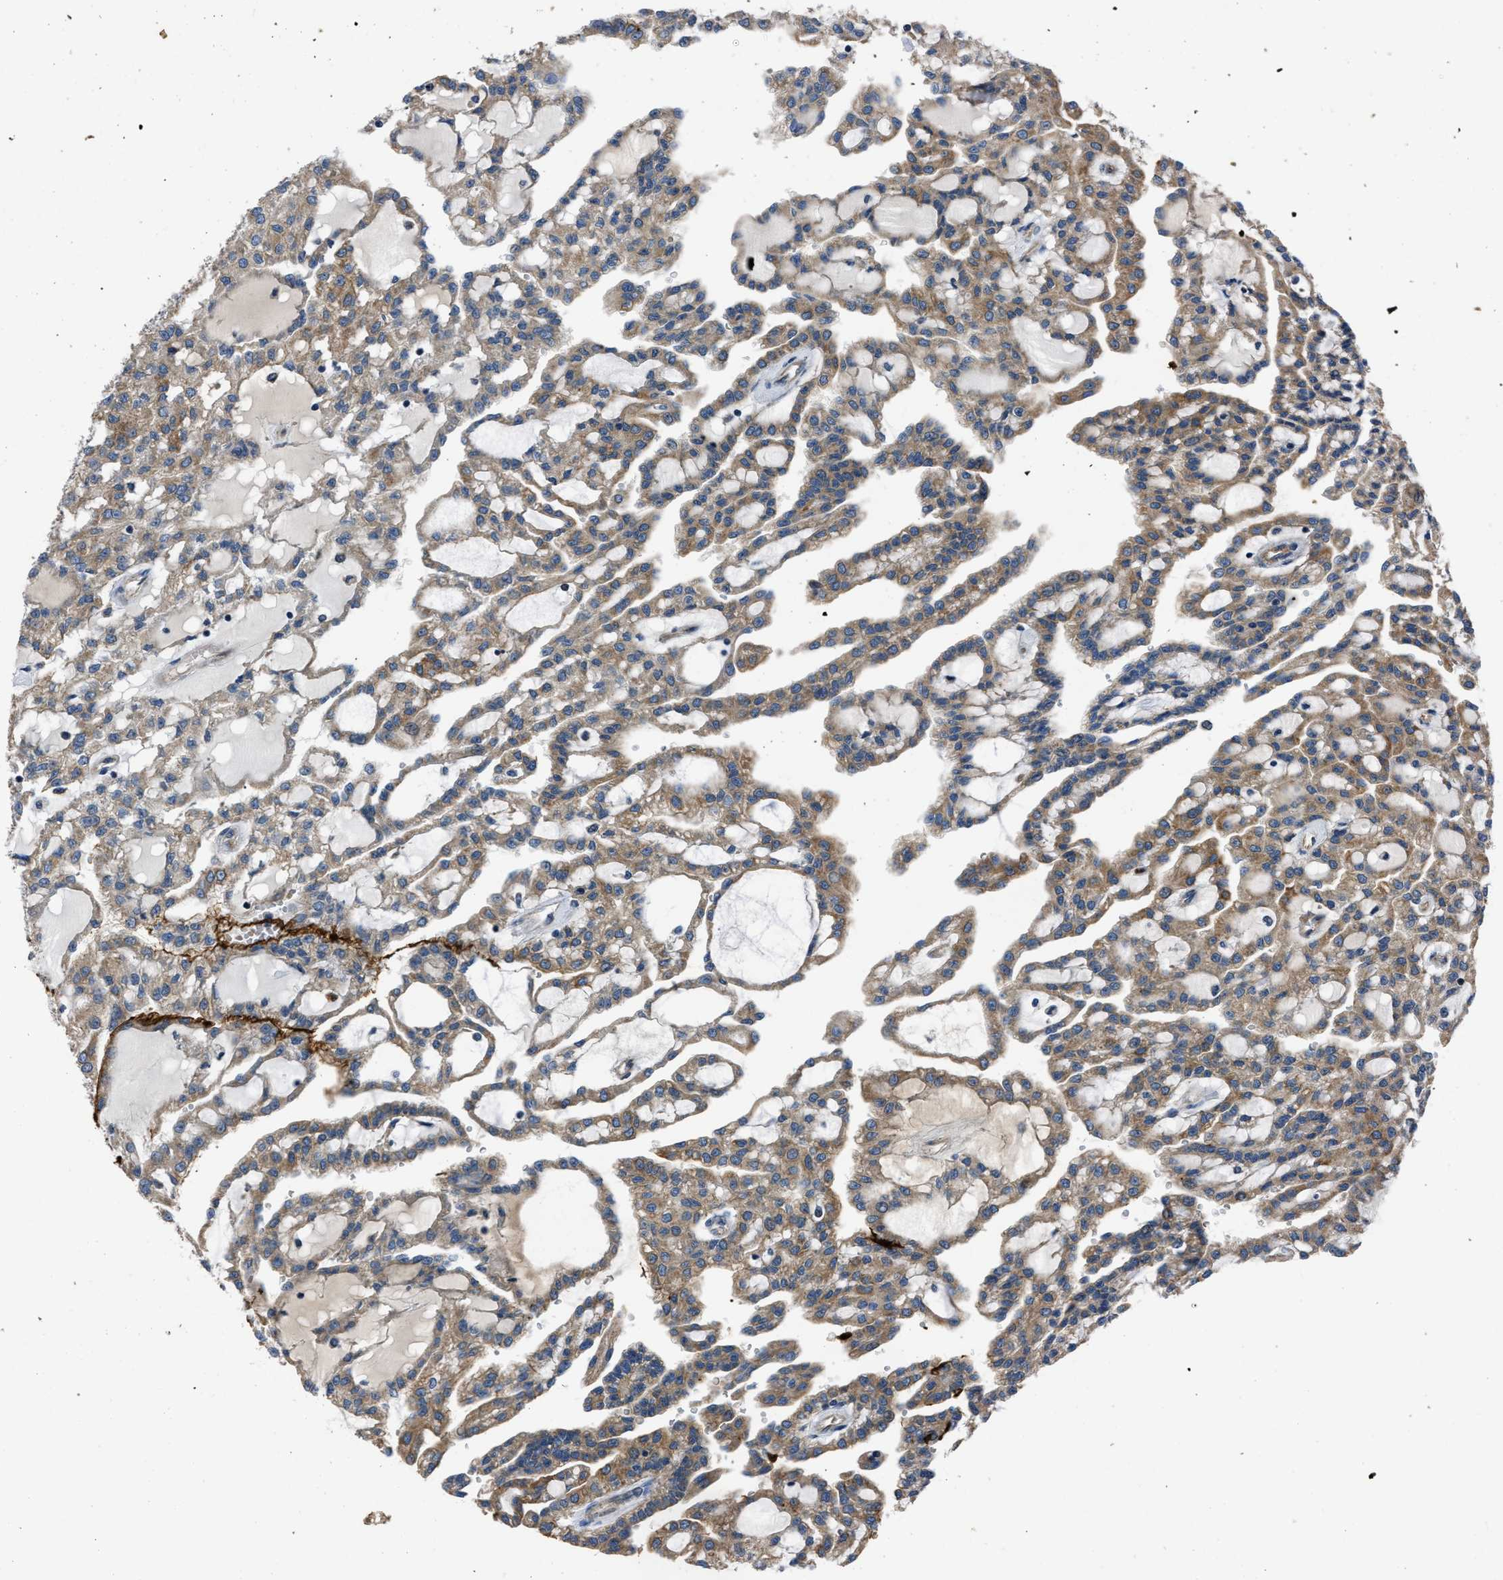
{"staining": {"intensity": "moderate", "quantity": ">75%", "location": "cytoplasmic/membranous"}, "tissue": "renal cancer", "cell_type": "Tumor cells", "image_type": "cancer", "snomed": [{"axis": "morphology", "description": "Adenocarcinoma, NOS"}, {"axis": "topography", "description": "Kidney"}], "caption": "A brown stain shows moderate cytoplasmic/membranous expression of a protein in renal adenocarcinoma tumor cells.", "gene": "ERC1", "patient": {"sex": "male", "age": 63}}